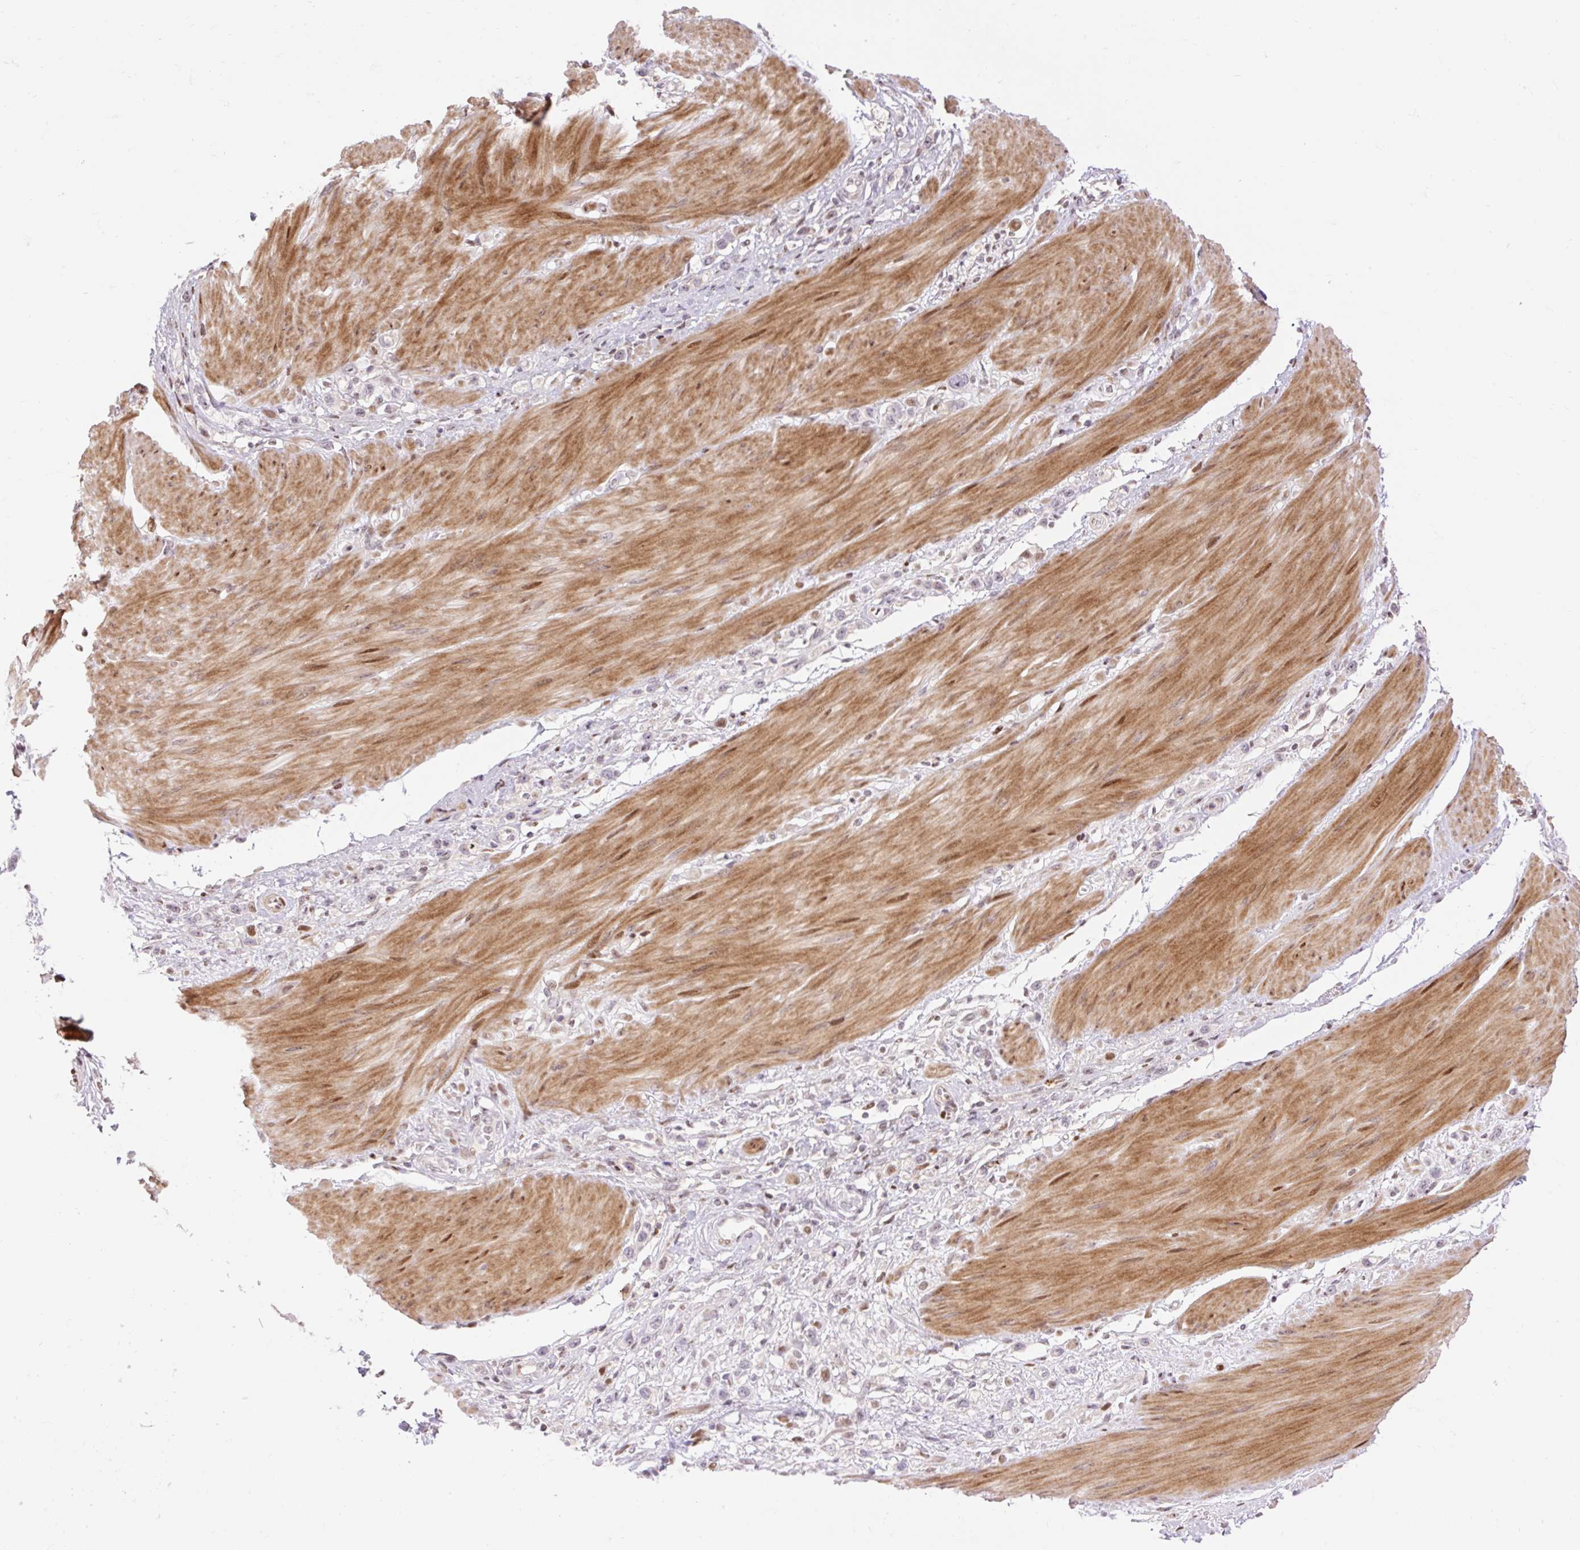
{"staining": {"intensity": "negative", "quantity": "none", "location": "none"}, "tissue": "stomach cancer", "cell_type": "Tumor cells", "image_type": "cancer", "snomed": [{"axis": "morphology", "description": "Adenocarcinoma, NOS"}, {"axis": "topography", "description": "Stomach"}], "caption": "This is a micrograph of immunohistochemistry staining of stomach cancer, which shows no staining in tumor cells.", "gene": "RIPPLY3", "patient": {"sex": "female", "age": 65}}